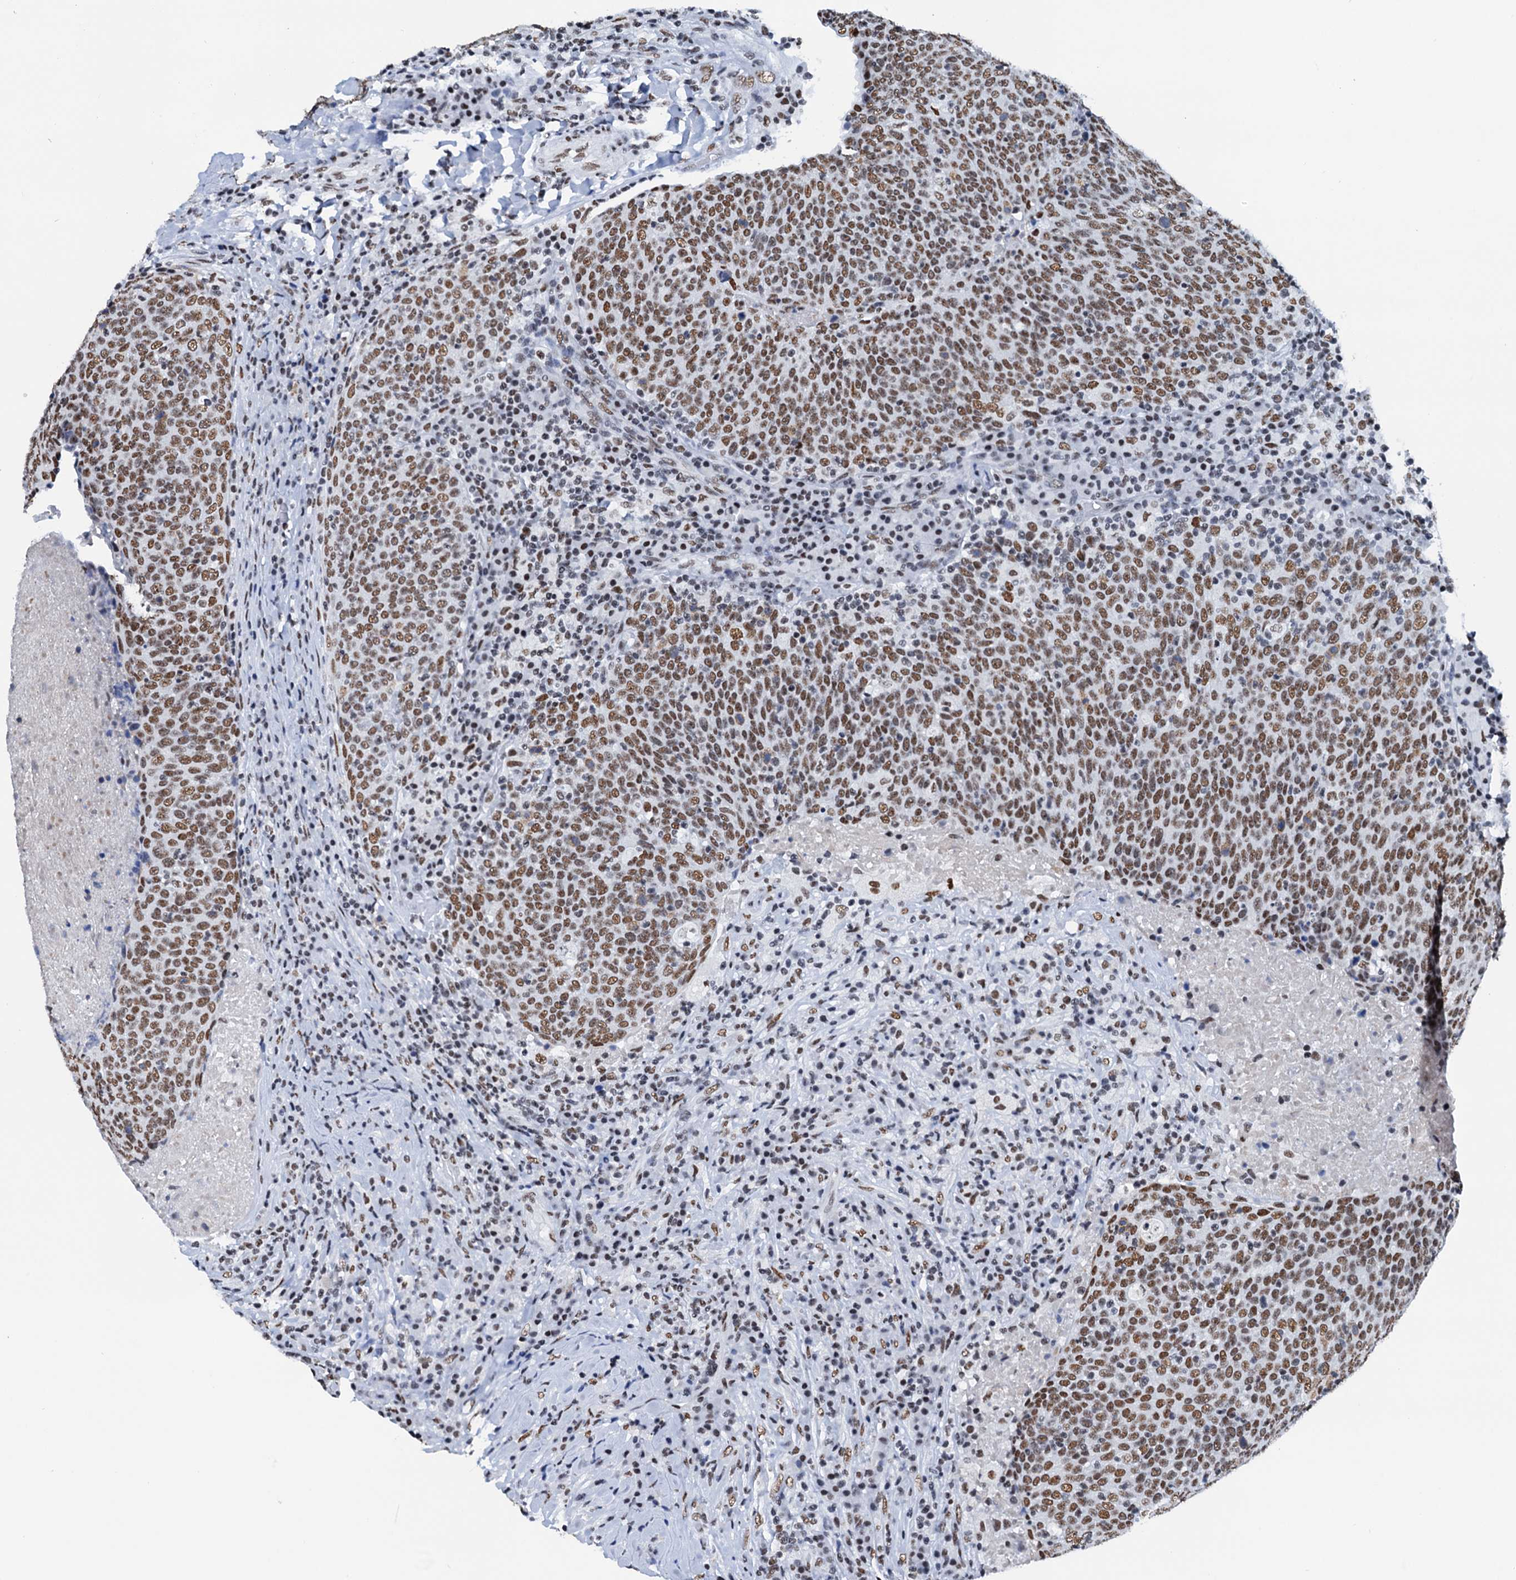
{"staining": {"intensity": "moderate", "quantity": ">75%", "location": "nuclear"}, "tissue": "head and neck cancer", "cell_type": "Tumor cells", "image_type": "cancer", "snomed": [{"axis": "morphology", "description": "Squamous cell carcinoma, NOS"}, {"axis": "morphology", "description": "Squamous cell carcinoma, metastatic, NOS"}, {"axis": "topography", "description": "Lymph node"}, {"axis": "topography", "description": "Head-Neck"}], "caption": "Protein staining by IHC demonstrates moderate nuclear expression in approximately >75% of tumor cells in head and neck cancer (metastatic squamous cell carcinoma).", "gene": "SLTM", "patient": {"sex": "male", "age": 62}}